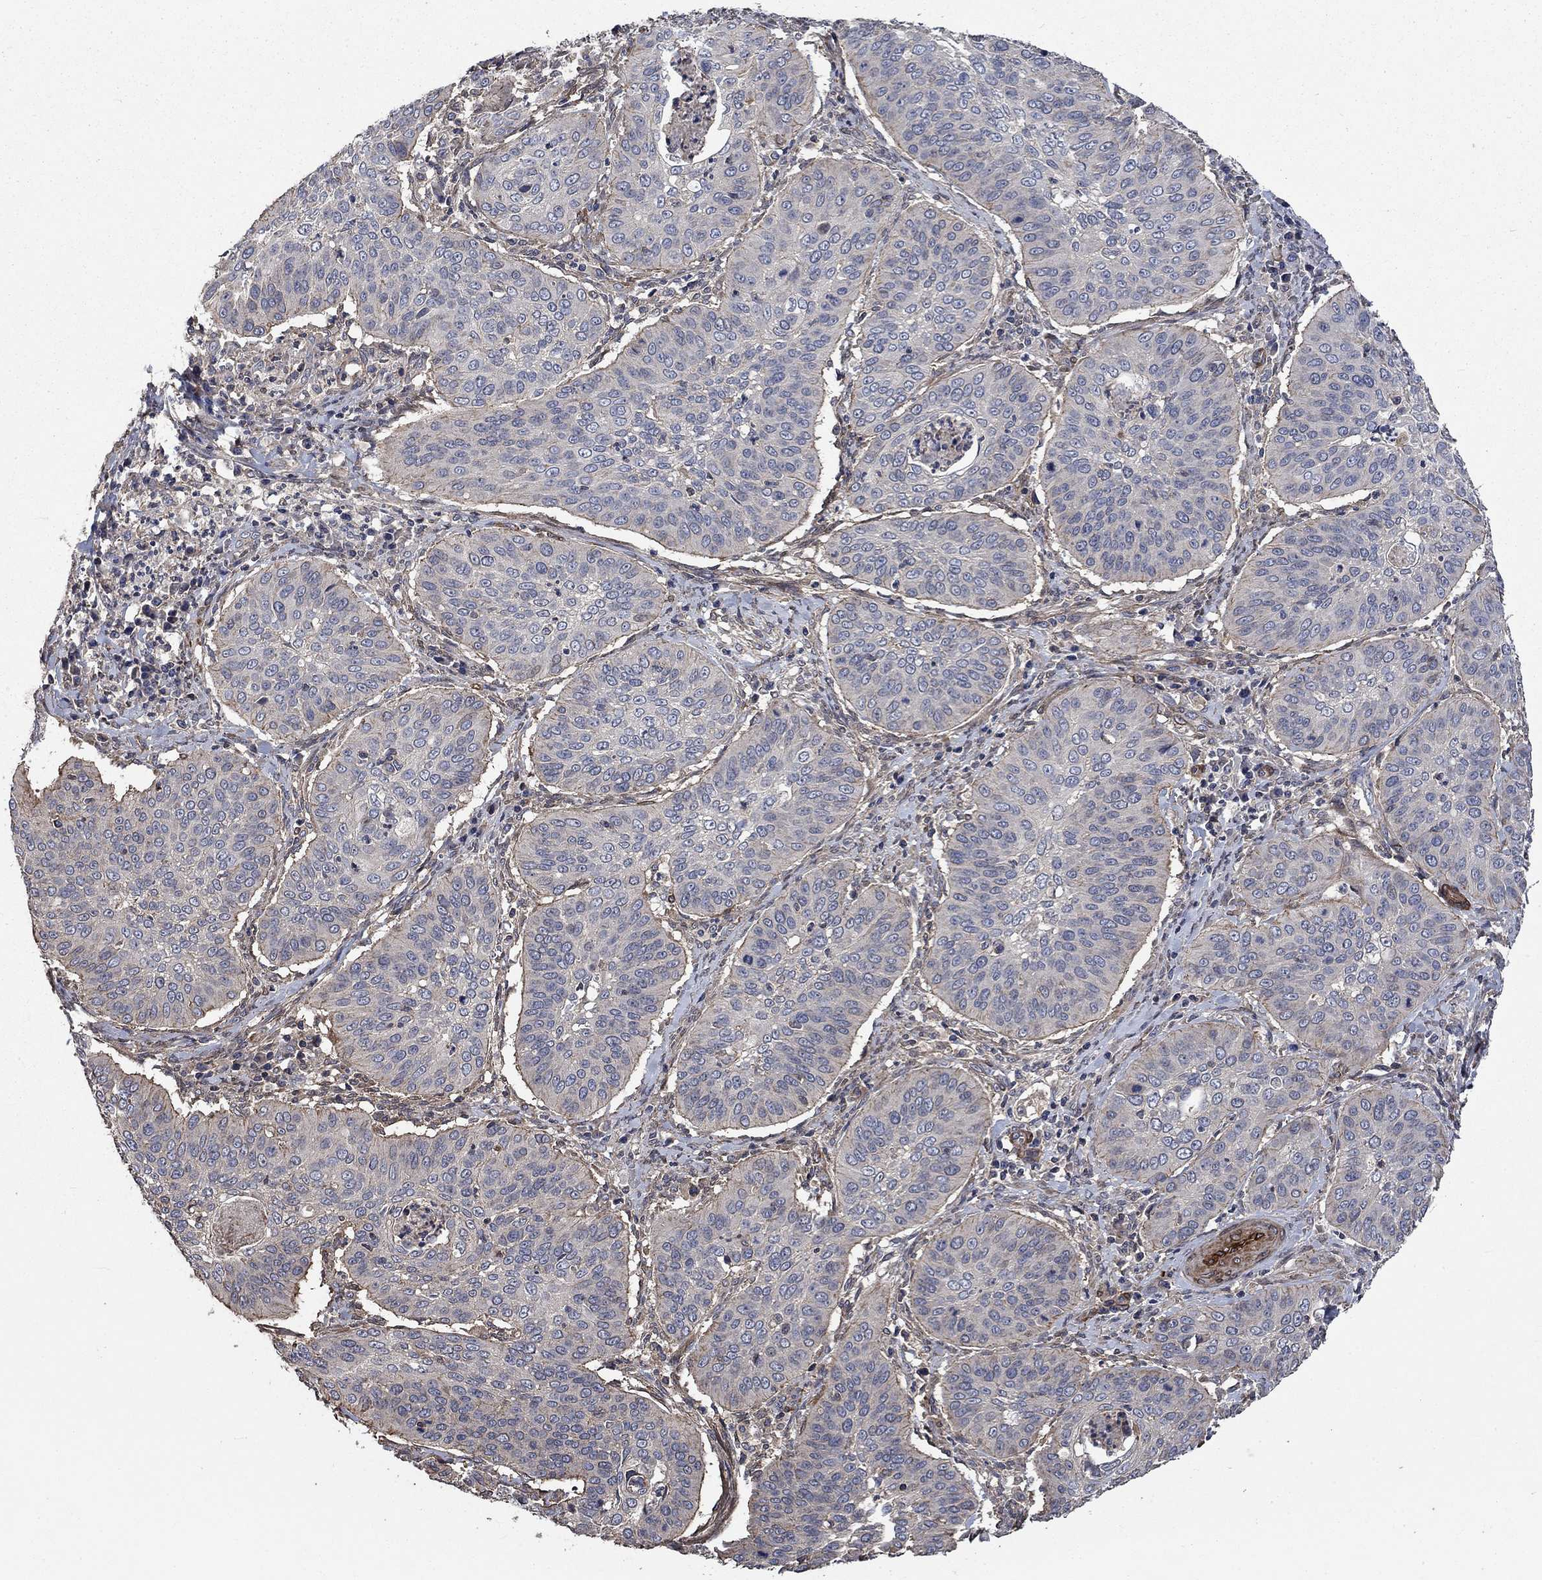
{"staining": {"intensity": "negative", "quantity": "none", "location": "none"}, "tissue": "cervical cancer", "cell_type": "Tumor cells", "image_type": "cancer", "snomed": [{"axis": "morphology", "description": "Normal tissue, NOS"}, {"axis": "morphology", "description": "Squamous cell carcinoma, NOS"}, {"axis": "topography", "description": "Cervix"}], "caption": "High power microscopy image of an immunohistochemistry photomicrograph of squamous cell carcinoma (cervical), revealing no significant positivity in tumor cells.", "gene": "PDE3A", "patient": {"sex": "female", "age": 39}}